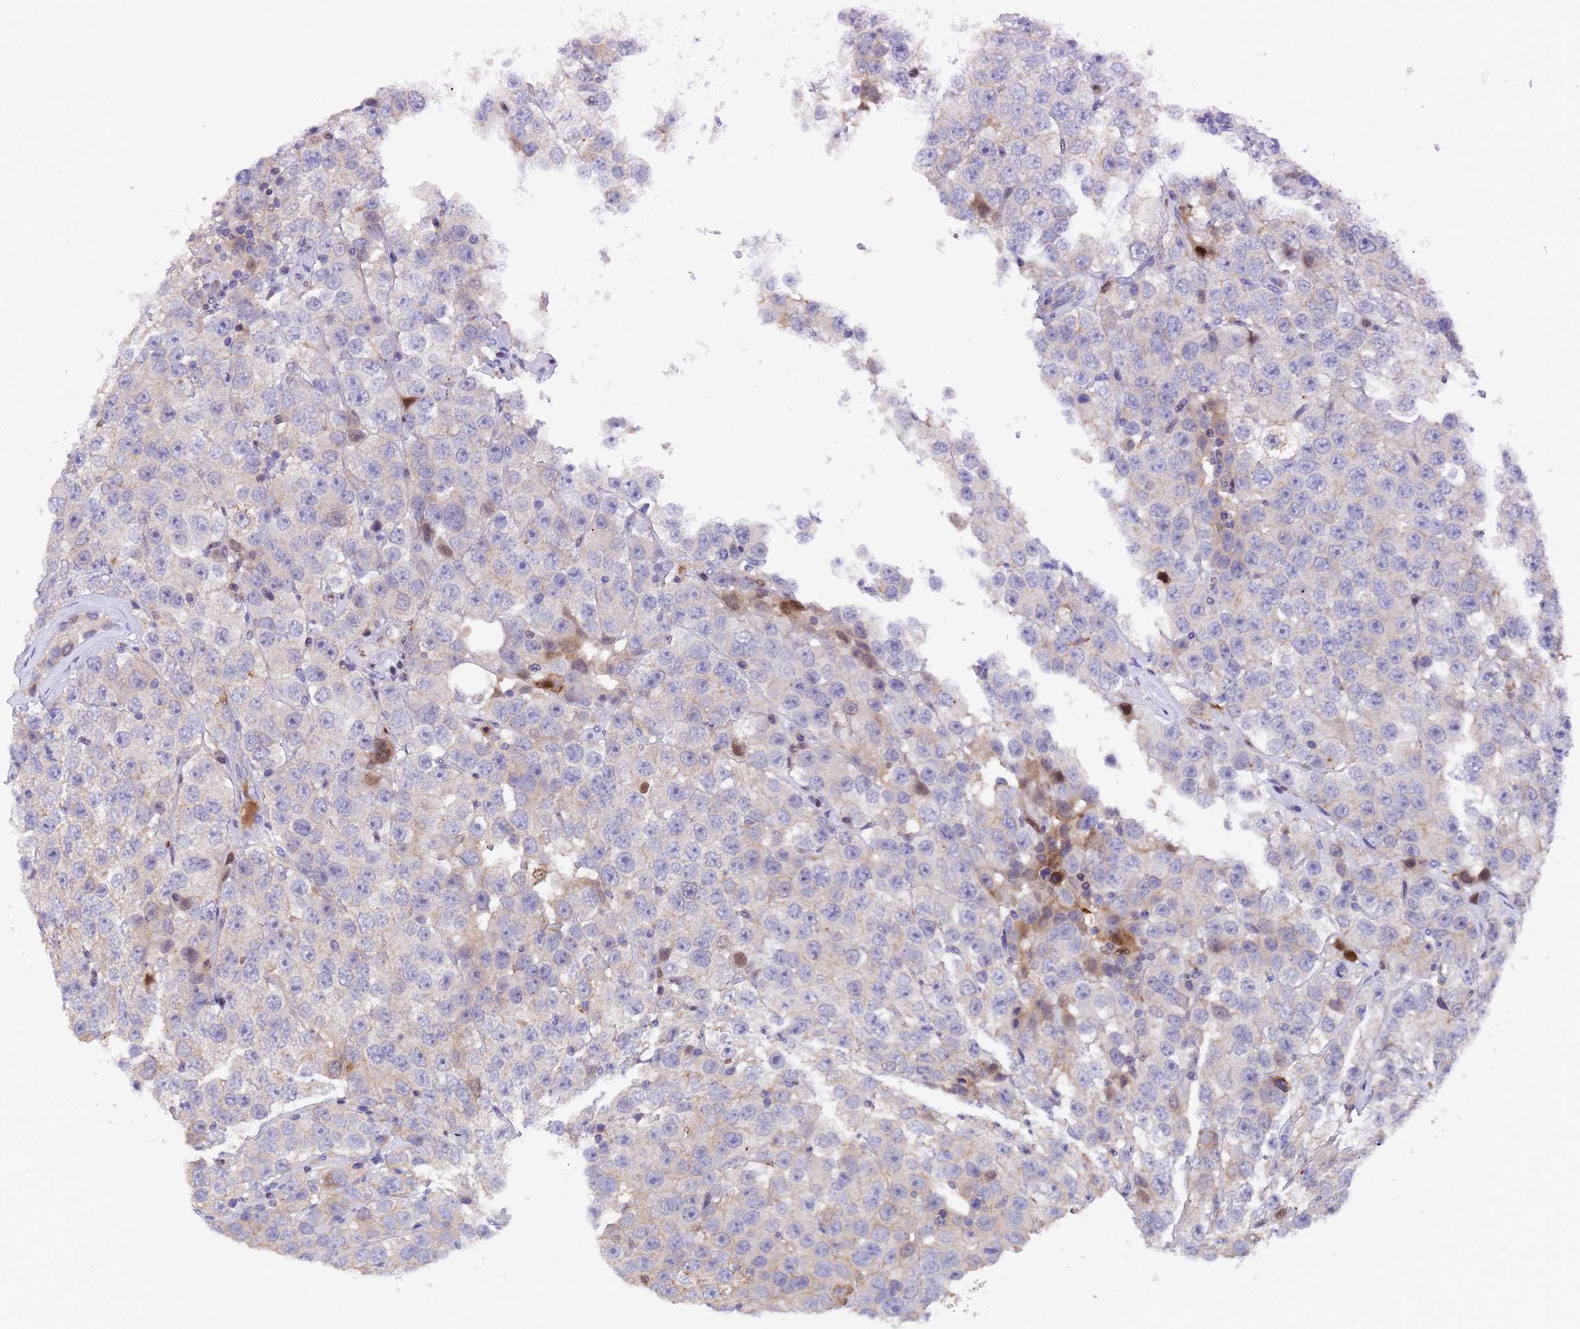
{"staining": {"intensity": "weak", "quantity": "<25%", "location": "cytoplasmic/membranous"}, "tissue": "testis cancer", "cell_type": "Tumor cells", "image_type": "cancer", "snomed": [{"axis": "morphology", "description": "Seminoma, NOS"}, {"axis": "topography", "description": "Testis"}], "caption": "Immunohistochemical staining of human seminoma (testis) displays no significant expression in tumor cells. The staining is performed using DAB (3,3'-diaminobenzidine) brown chromogen with nuclei counter-stained in using hematoxylin.", "gene": "ELP6", "patient": {"sex": "male", "age": 28}}